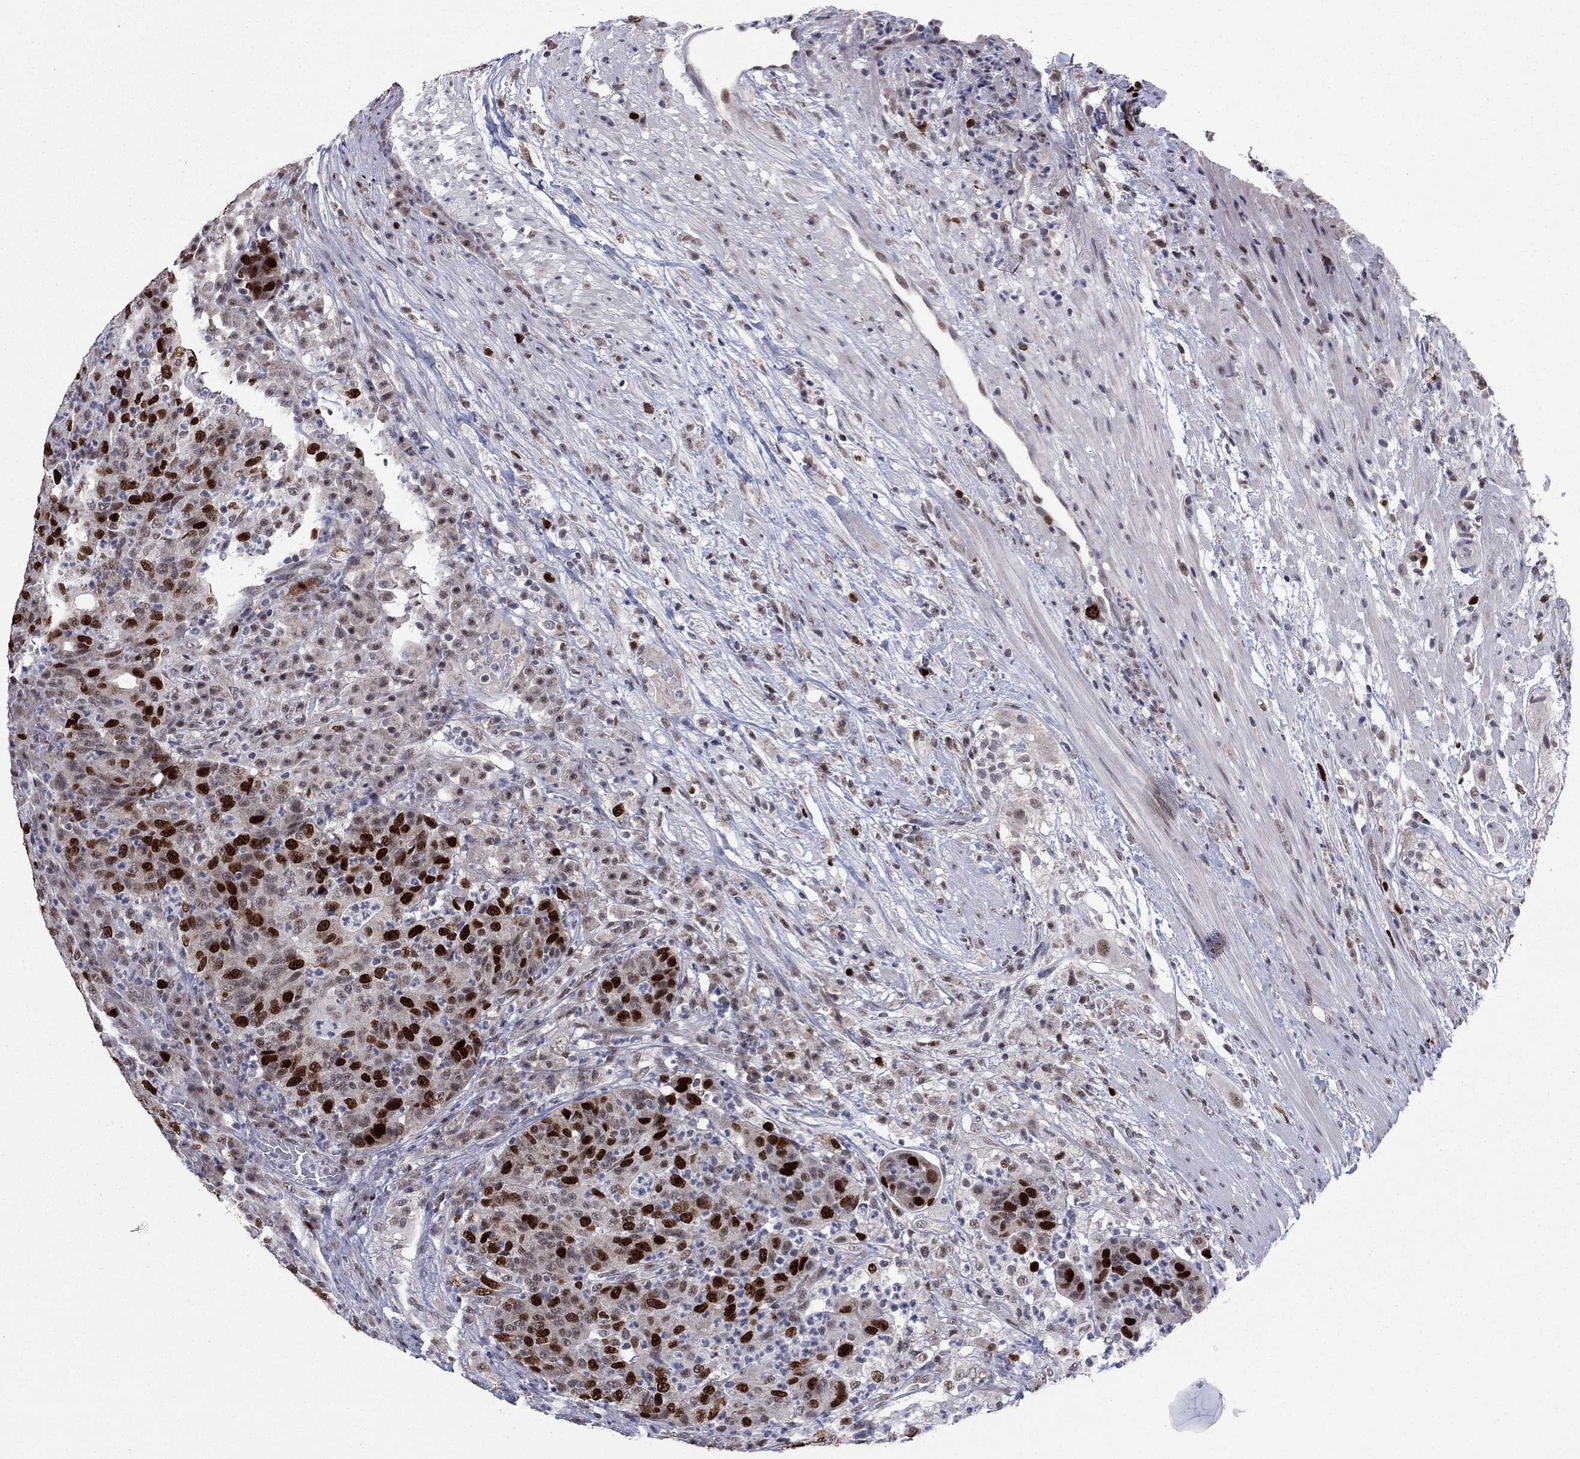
{"staining": {"intensity": "strong", "quantity": "25%-75%", "location": "nuclear"}, "tissue": "colorectal cancer", "cell_type": "Tumor cells", "image_type": "cancer", "snomed": [{"axis": "morphology", "description": "Adenocarcinoma, NOS"}, {"axis": "topography", "description": "Colon"}], "caption": "Immunohistochemical staining of human colorectal cancer (adenocarcinoma) reveals strong nuclear protein positivity in about 25%-75% of tumor cells.", "gene": "CDCA5", "patient": {"sex": "male", "age": 70}}